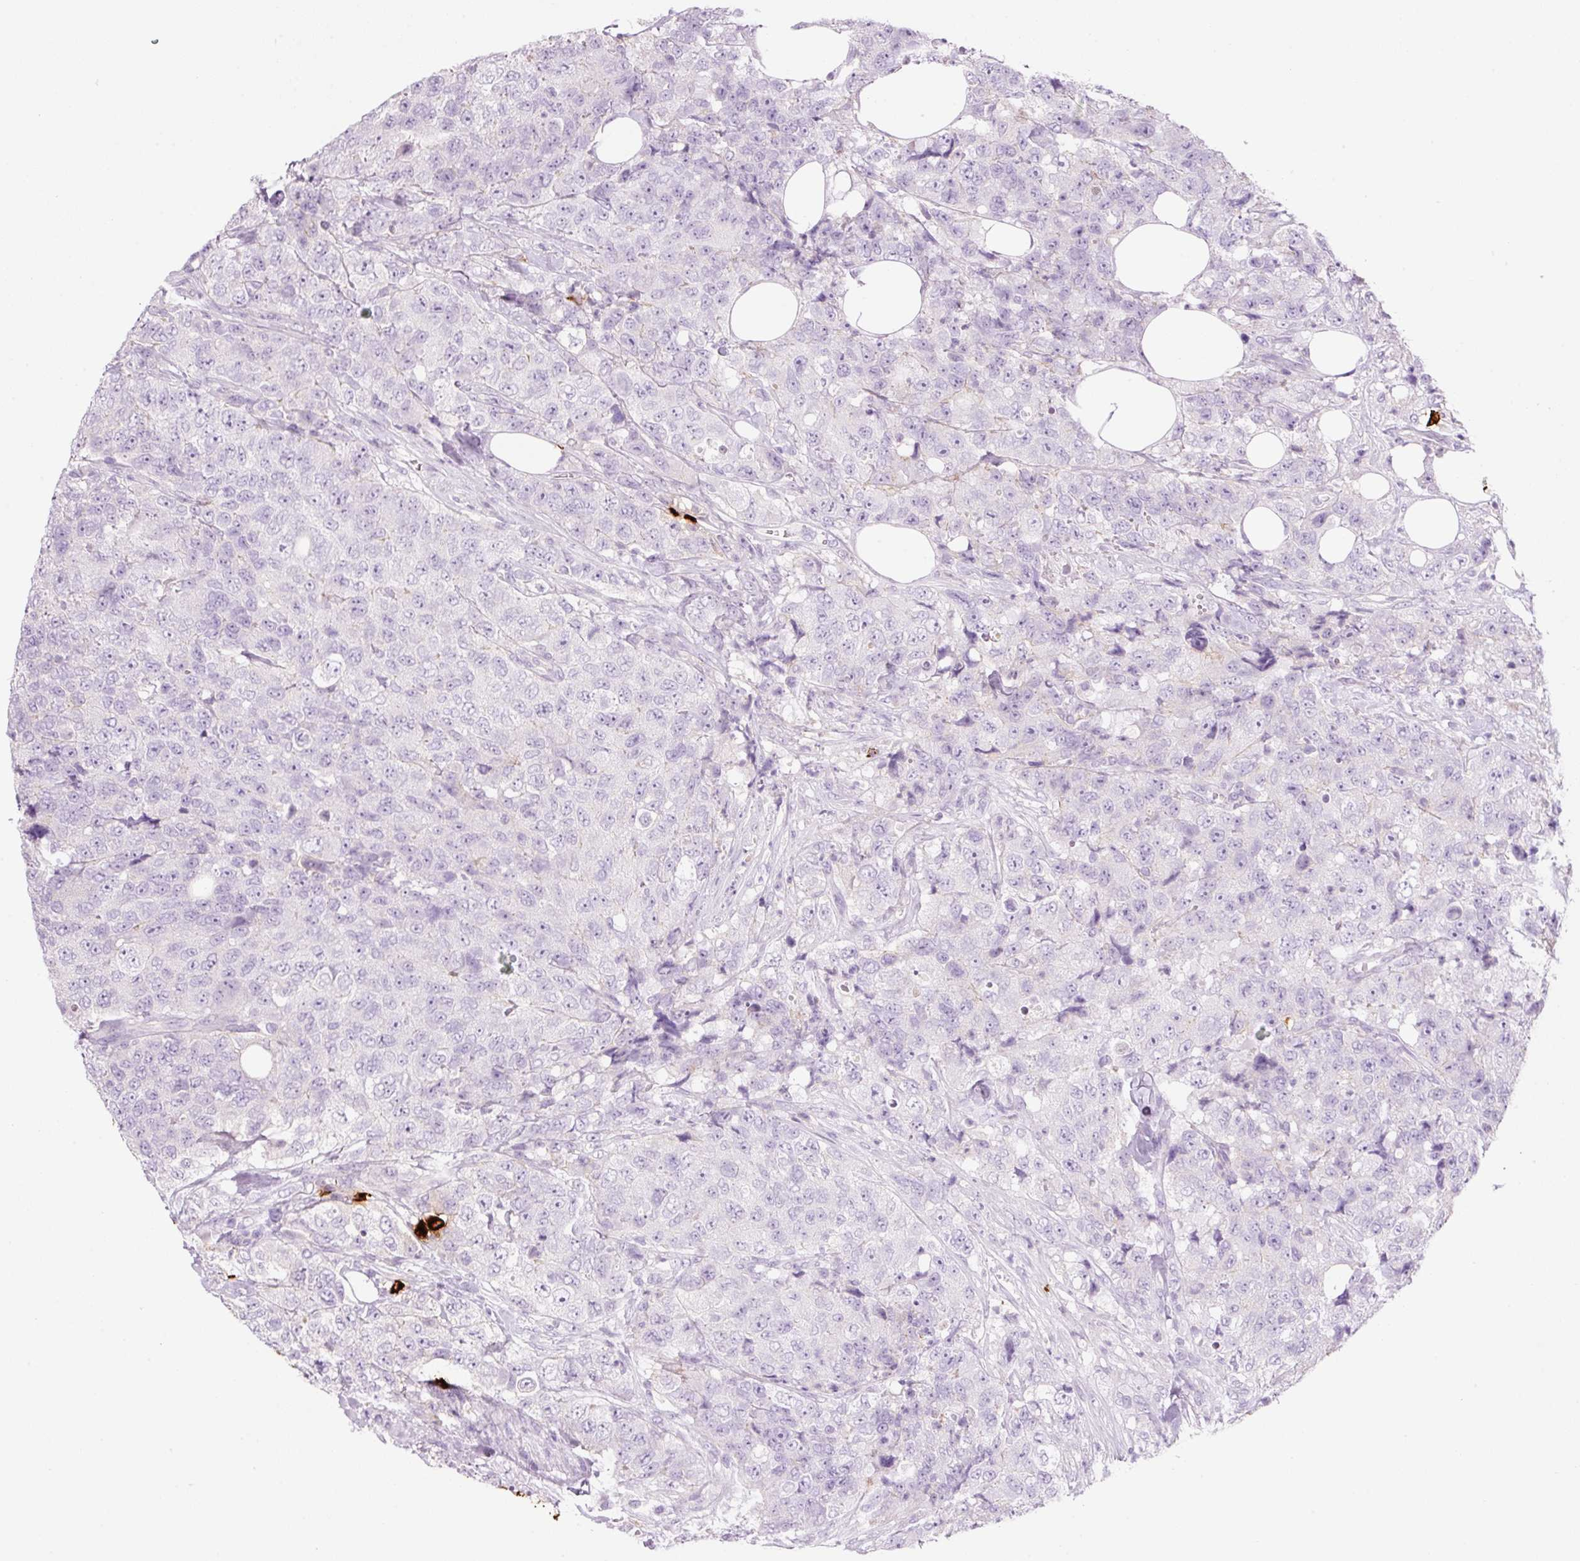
{"staining": {"intensity": "negative", "quantity": "none", "location": "none"}, "tissue": "urothelial cancer", "cell_type": "Tumor cells", "image_type": "cancer", "snomed": [{"axis": "morphology", "description": "Urothelial carcinoma, High grade"}, {"axis": "topography", "description": "Urinary bladder"}], "caption": "An IHC image of urothelial cancer is shown. There is no staining in tumor cells of urothelial cancer.", "gene": "CMA1", "patient": {"sex": "female", "age": 78}}